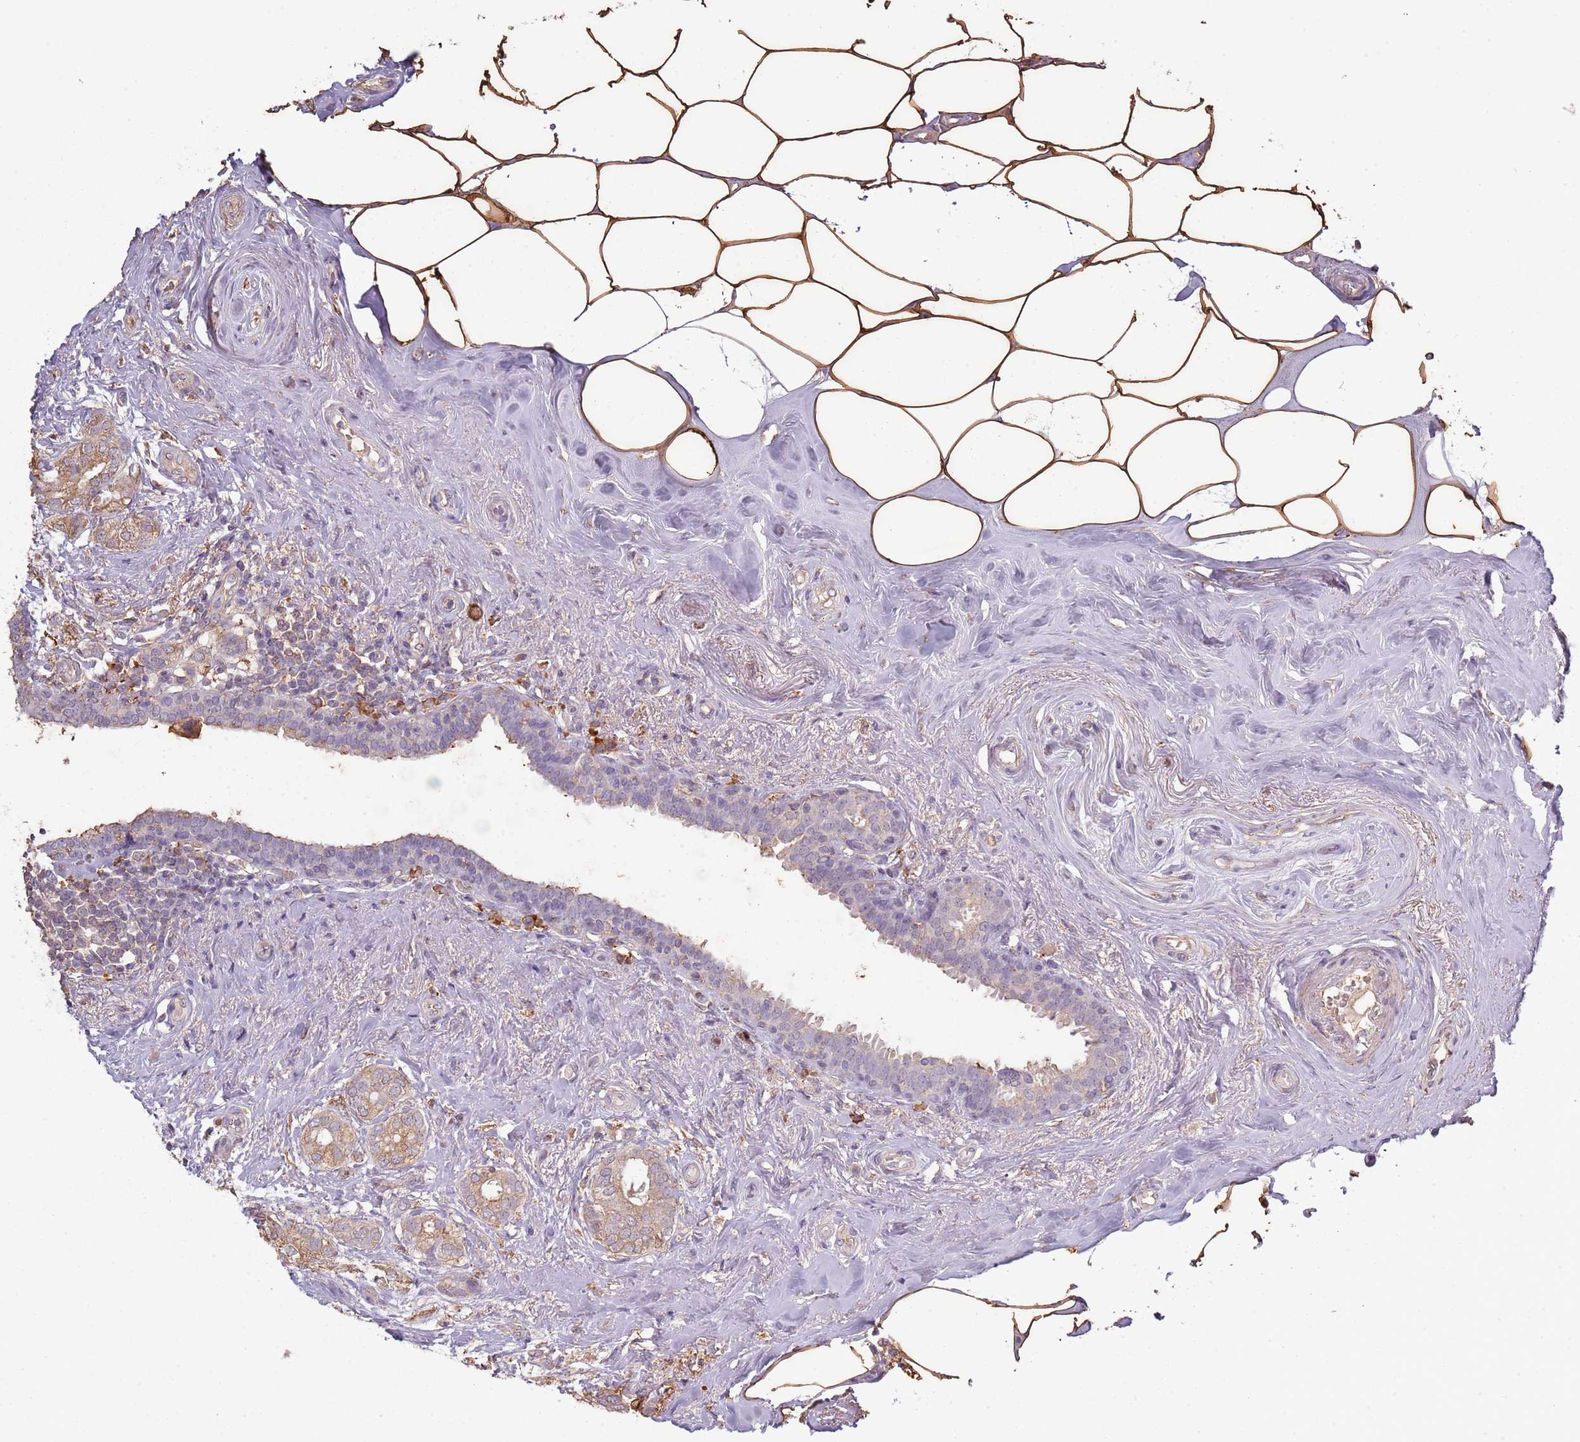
{"staining": {"intensity": "moderate", "quantity": ">75%", "location": "cytoplasmic/membranous"}, "tissue": "breast cancer", "cell_type": "Tumor cells", "image_type": "cancer", "snomed": [{"axis": "morphology", "description": "Duct carcinoma"}, {"axis": "topography", "description": "Breast"}], "caption": "Immunohistochemical staining of infiltrating ductal carcinoma (breast) exhibits medium levels of moderate cytoplasmic/membranous positivity in approximately >75% of tumor cells.", "gene": "ATOSB", "patient": {"sex": "female", "age": 73}}